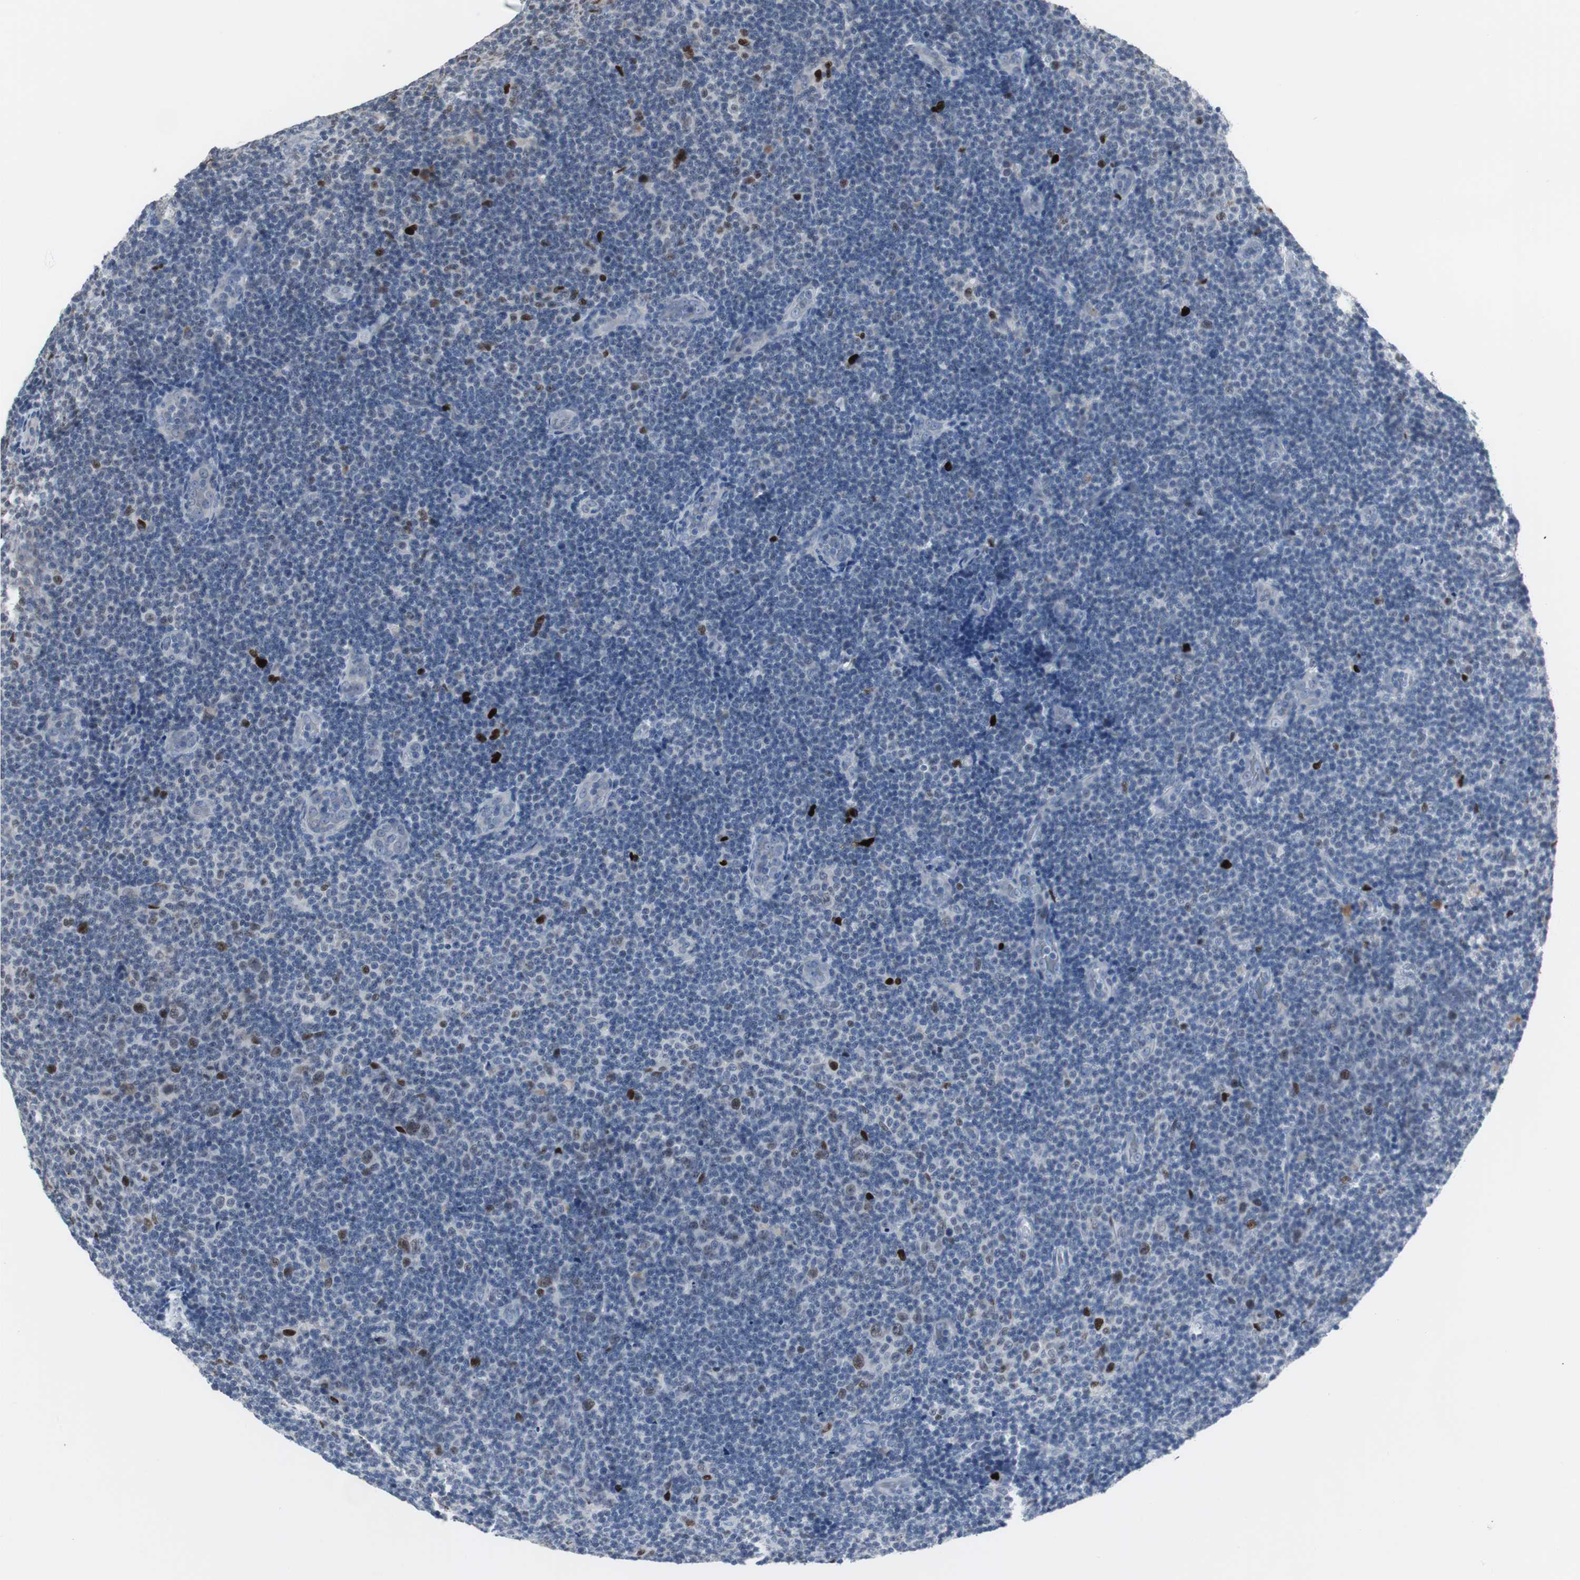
{"staining": {"intensity": "strong", "quantity": "<25%", "location": "nuclear"}, "tissue": "lymphoma", "cell_type": "Tumor cells", "image_type": "cancer", "snomed": [{"axis": "morphology", "description": "Malignant lymphoma, non-Hodgkin's type, Low grade"}, {"axis": "topography", "description": "Lymph node"}], "caption": "This is an image of immunohistochemistry (IHC) staining of malignant lymphoma, non-Hodgkin's type (low-grade), which shows strong expression in the nuclear of tumor cells.", "gene": "FOXP4", "patient": {"sex": "male", "age": 83}}